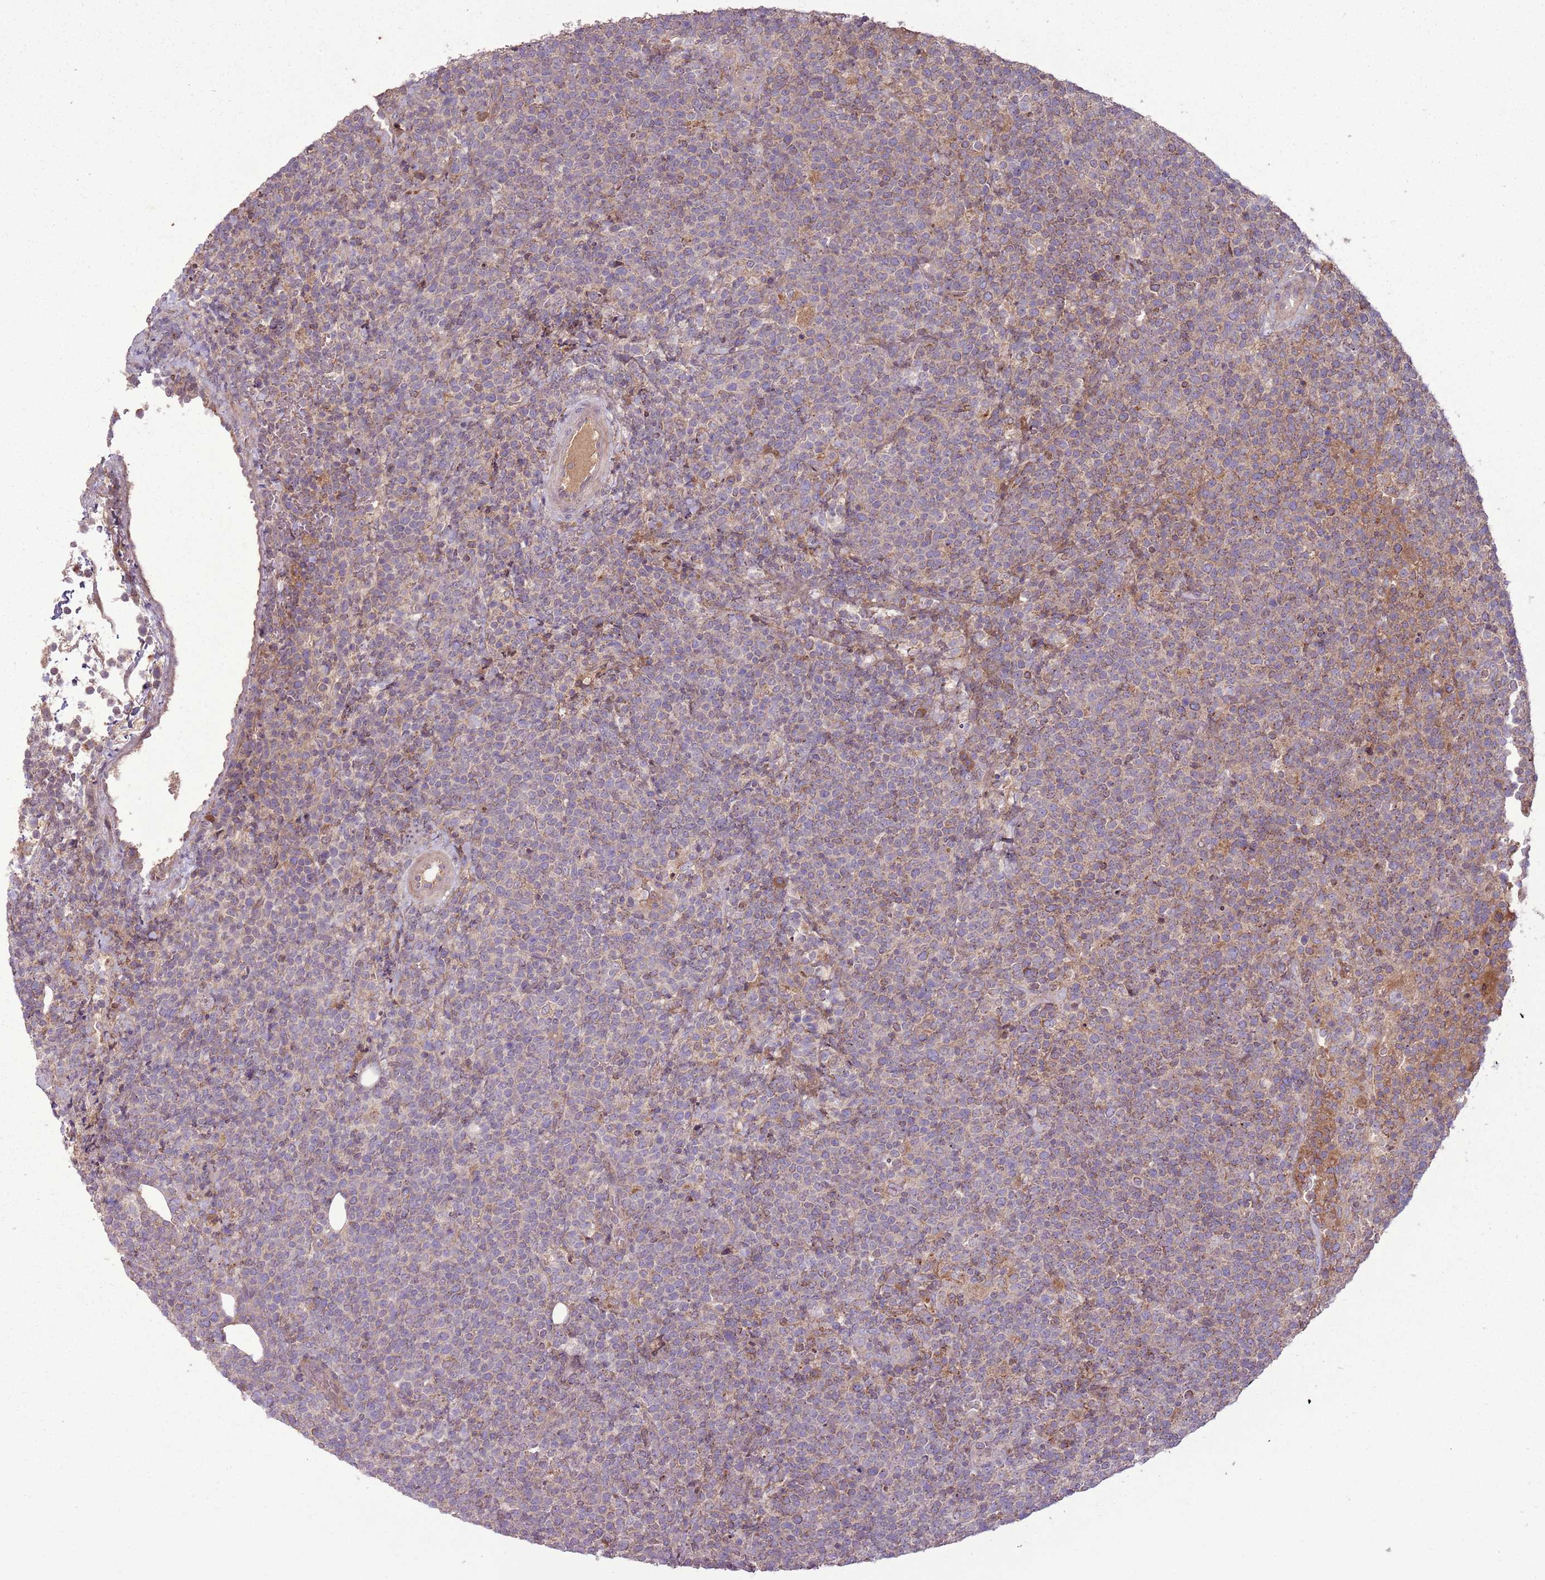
{"staining": {"intensity": "weak", "quantity": "<25%", "location": "cytoplasmic/membranous"}, "tissue": "lymphoma", "cell_type": "Tumor cells", "image_type": "cancer", "snomed": [{"axis": "morphology", "description": "Malignant lymphoma, non-Hodgkin's type, High grade"}, {"axis": "topography", "description": "Lymph node"}], "caption": "DAB (3,3'-diaminobenzidine) immunohistochemical staining of malignant lymphoma, non-Hodgkin's type (high-grade) reveals no significant expression in tumor cells.", "gene": "ANKRD24", "patient": {"sex": "male", "age": 61}}